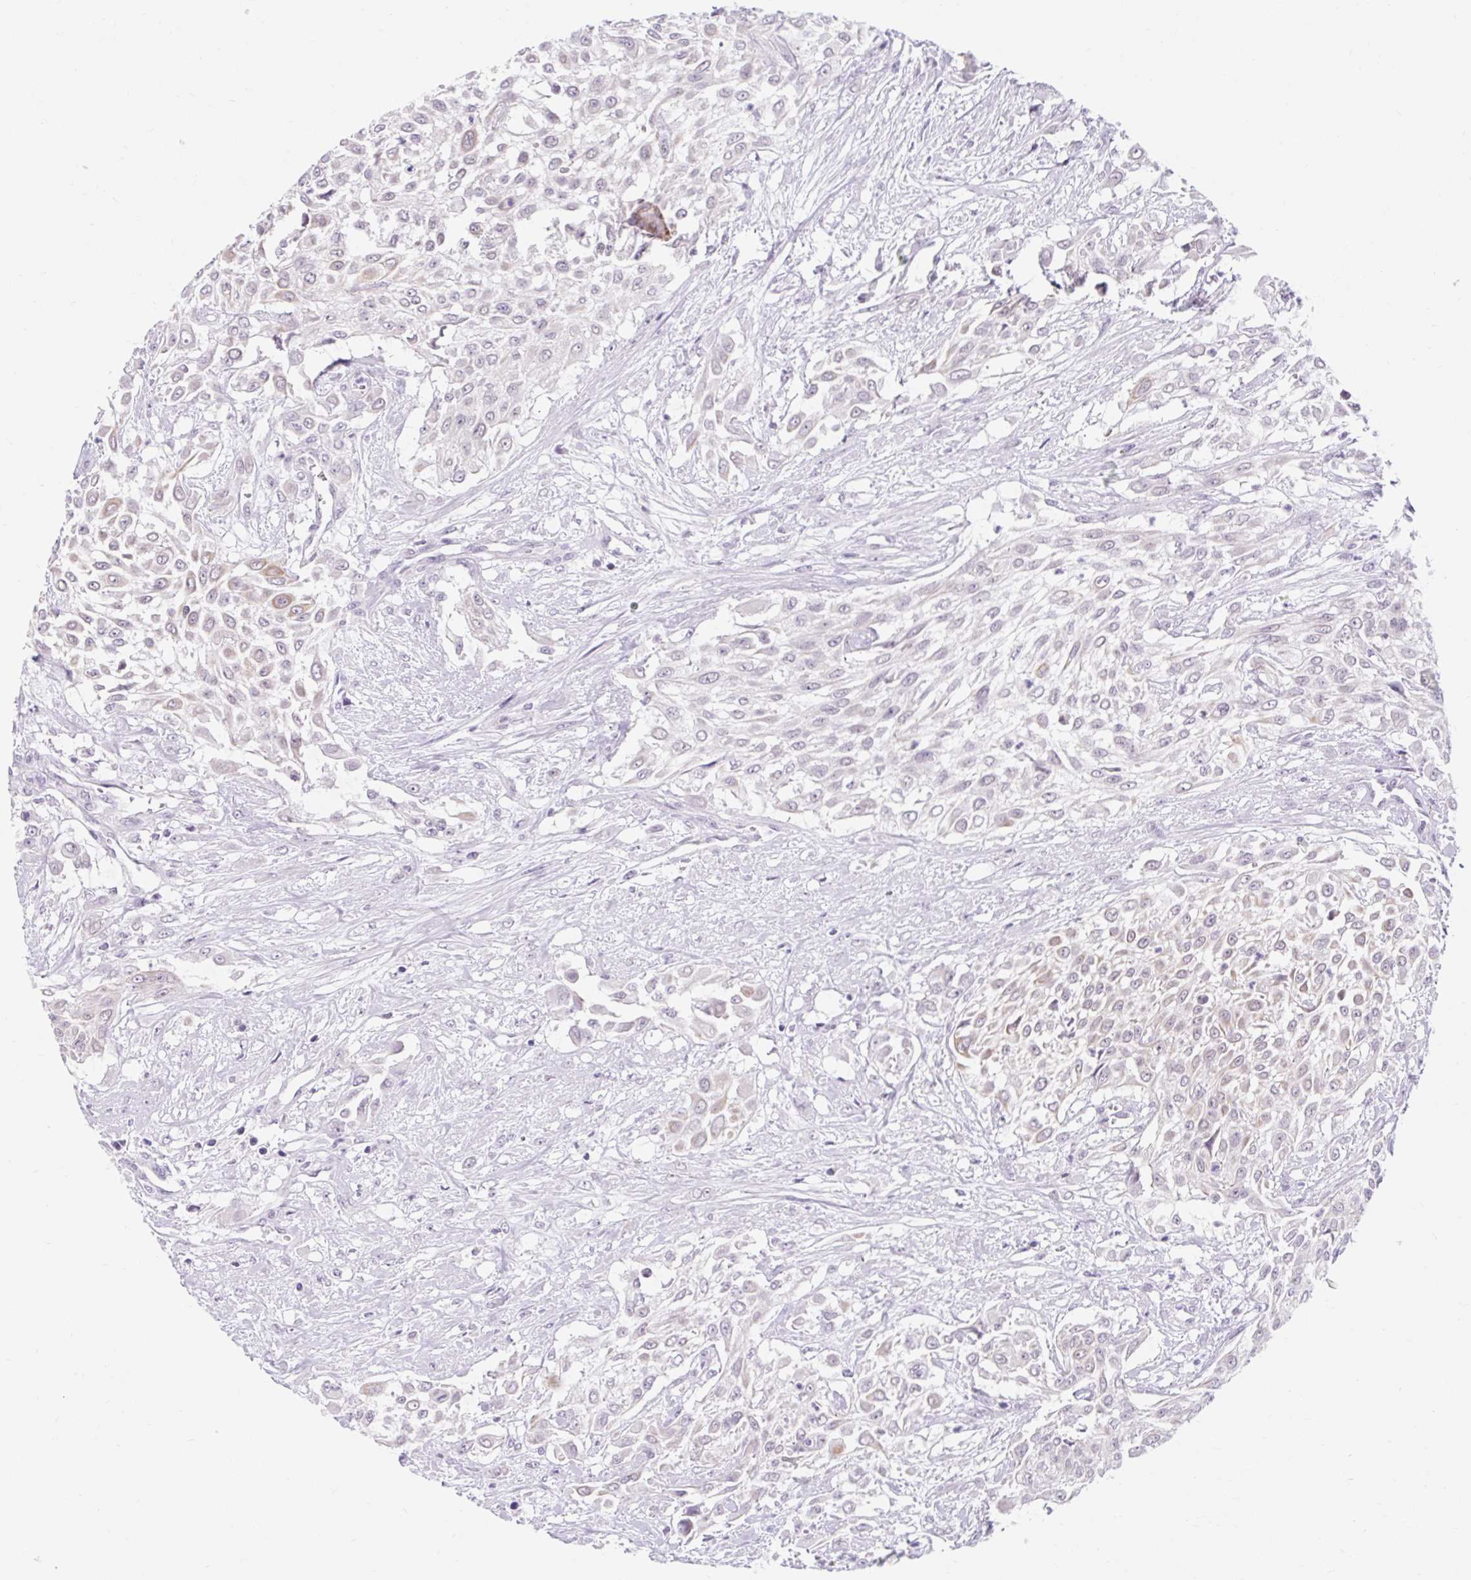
{"staining": {"intensity": "weak", "quantity": "<25%", "location": "cytoplasmic/membranous"}, "tissue": "urothelial cancer", "cell_type": "Tumor cells", "image_type": "cancer", "snomed": [{"axis": "morphology", "description": "Urothelial carcinoma, High grade"}, {"axis": "topography", "description": "Urinary bladder"}], "caption": "Protein analysis of urothelial cancer exhibits no significant positivity in tumor cells.", "gene": "ITPK1", "patient": {"sex": "male", "age": 57}}